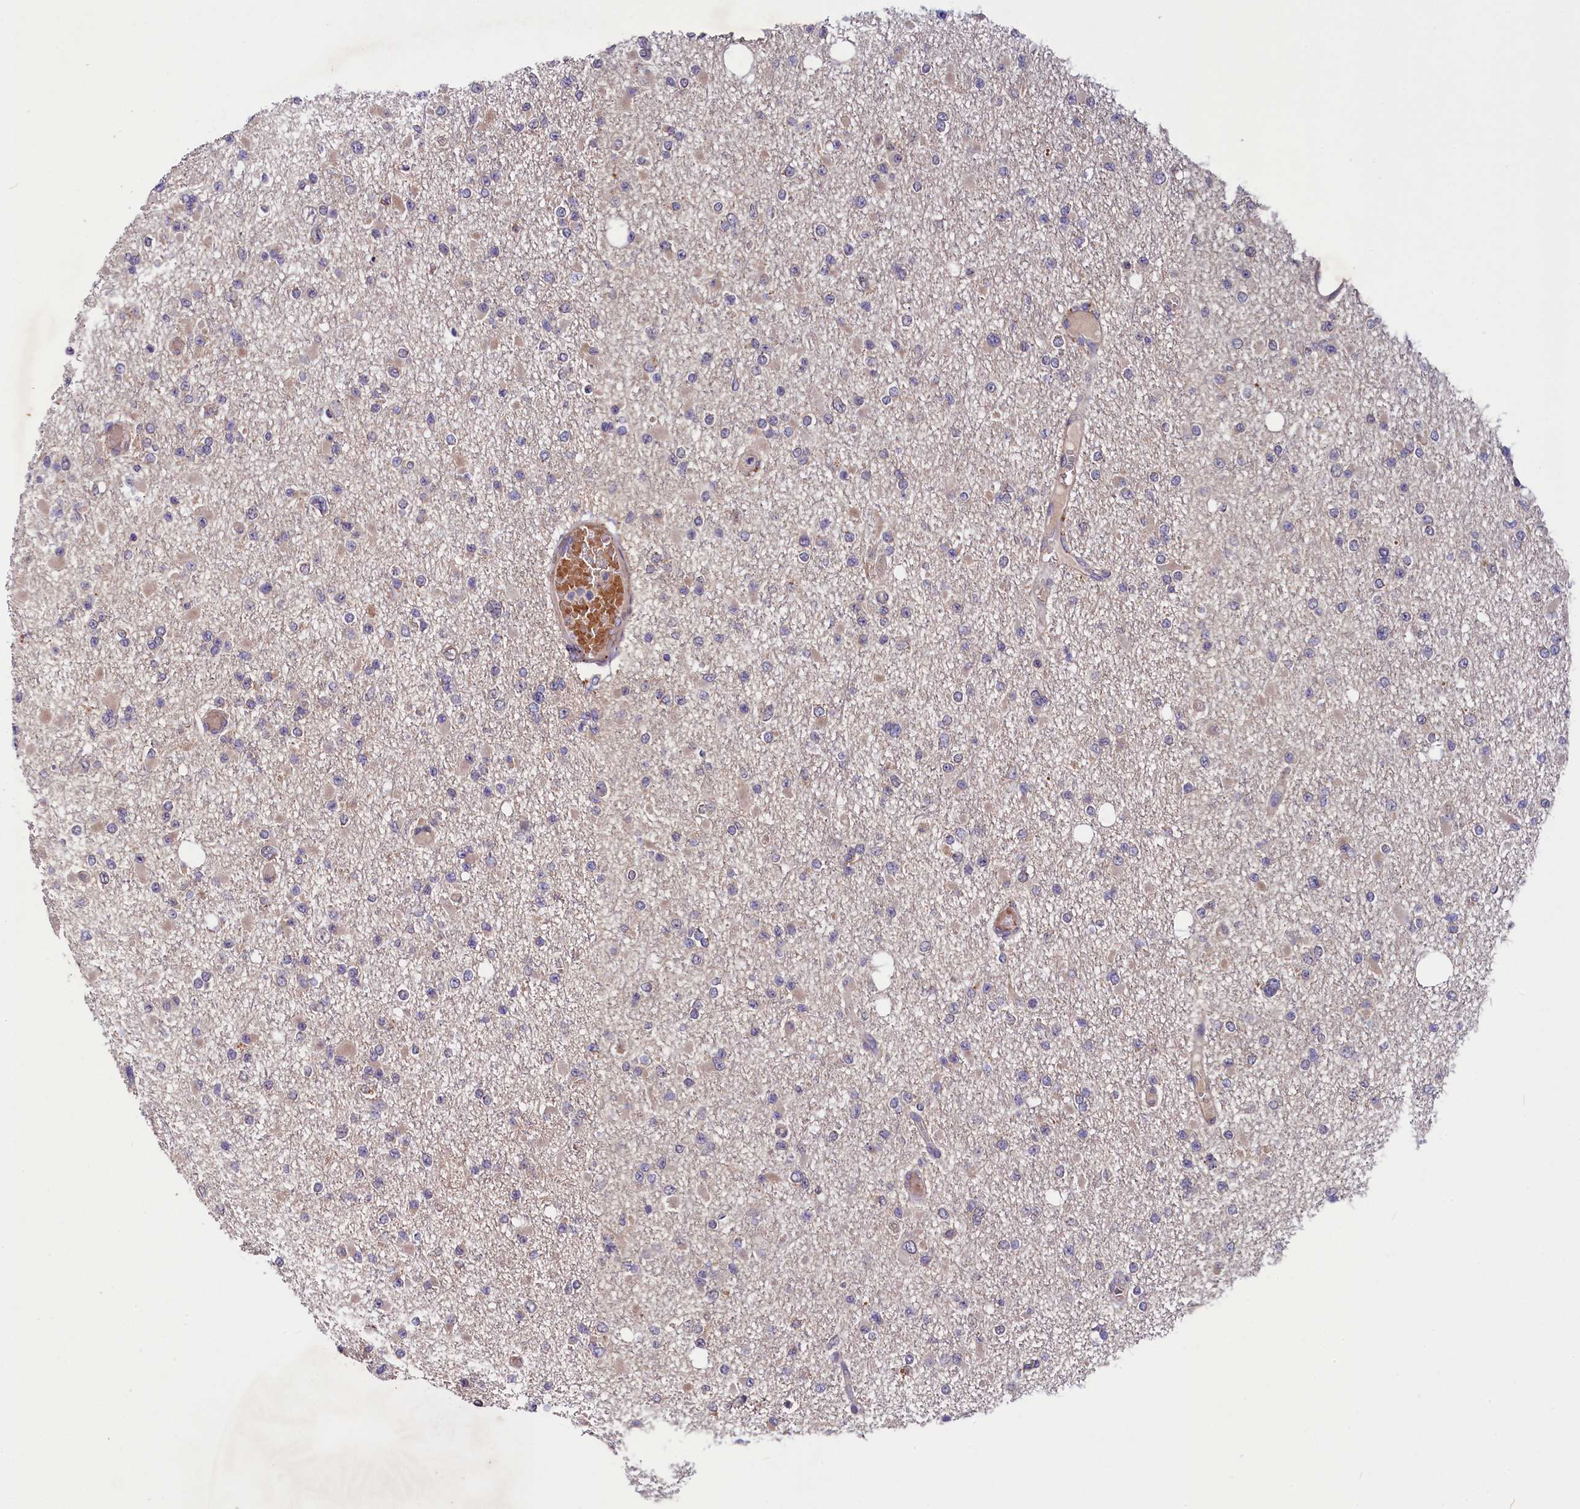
{"staining": {"intensity": "negative", "quantity": "none", "location": "none"}, "tissue": "glioma", "cell_type": "Tumor cells", "image_type": "cancer", "snomed": [{"axis": "morphology", "description": "Glioma, malignant, Low grade"}, {"axis": "topography", "description": "Brain"}], "caption": "This micrograph is of glioma stained with immunohistochemistry (IHC) to label a protein in brown with the nuclei are counter-stained blue. There is no staining in tumor cells.", "gene": "SLC39A6", "patient": {"sex": "female", "age": 22}}